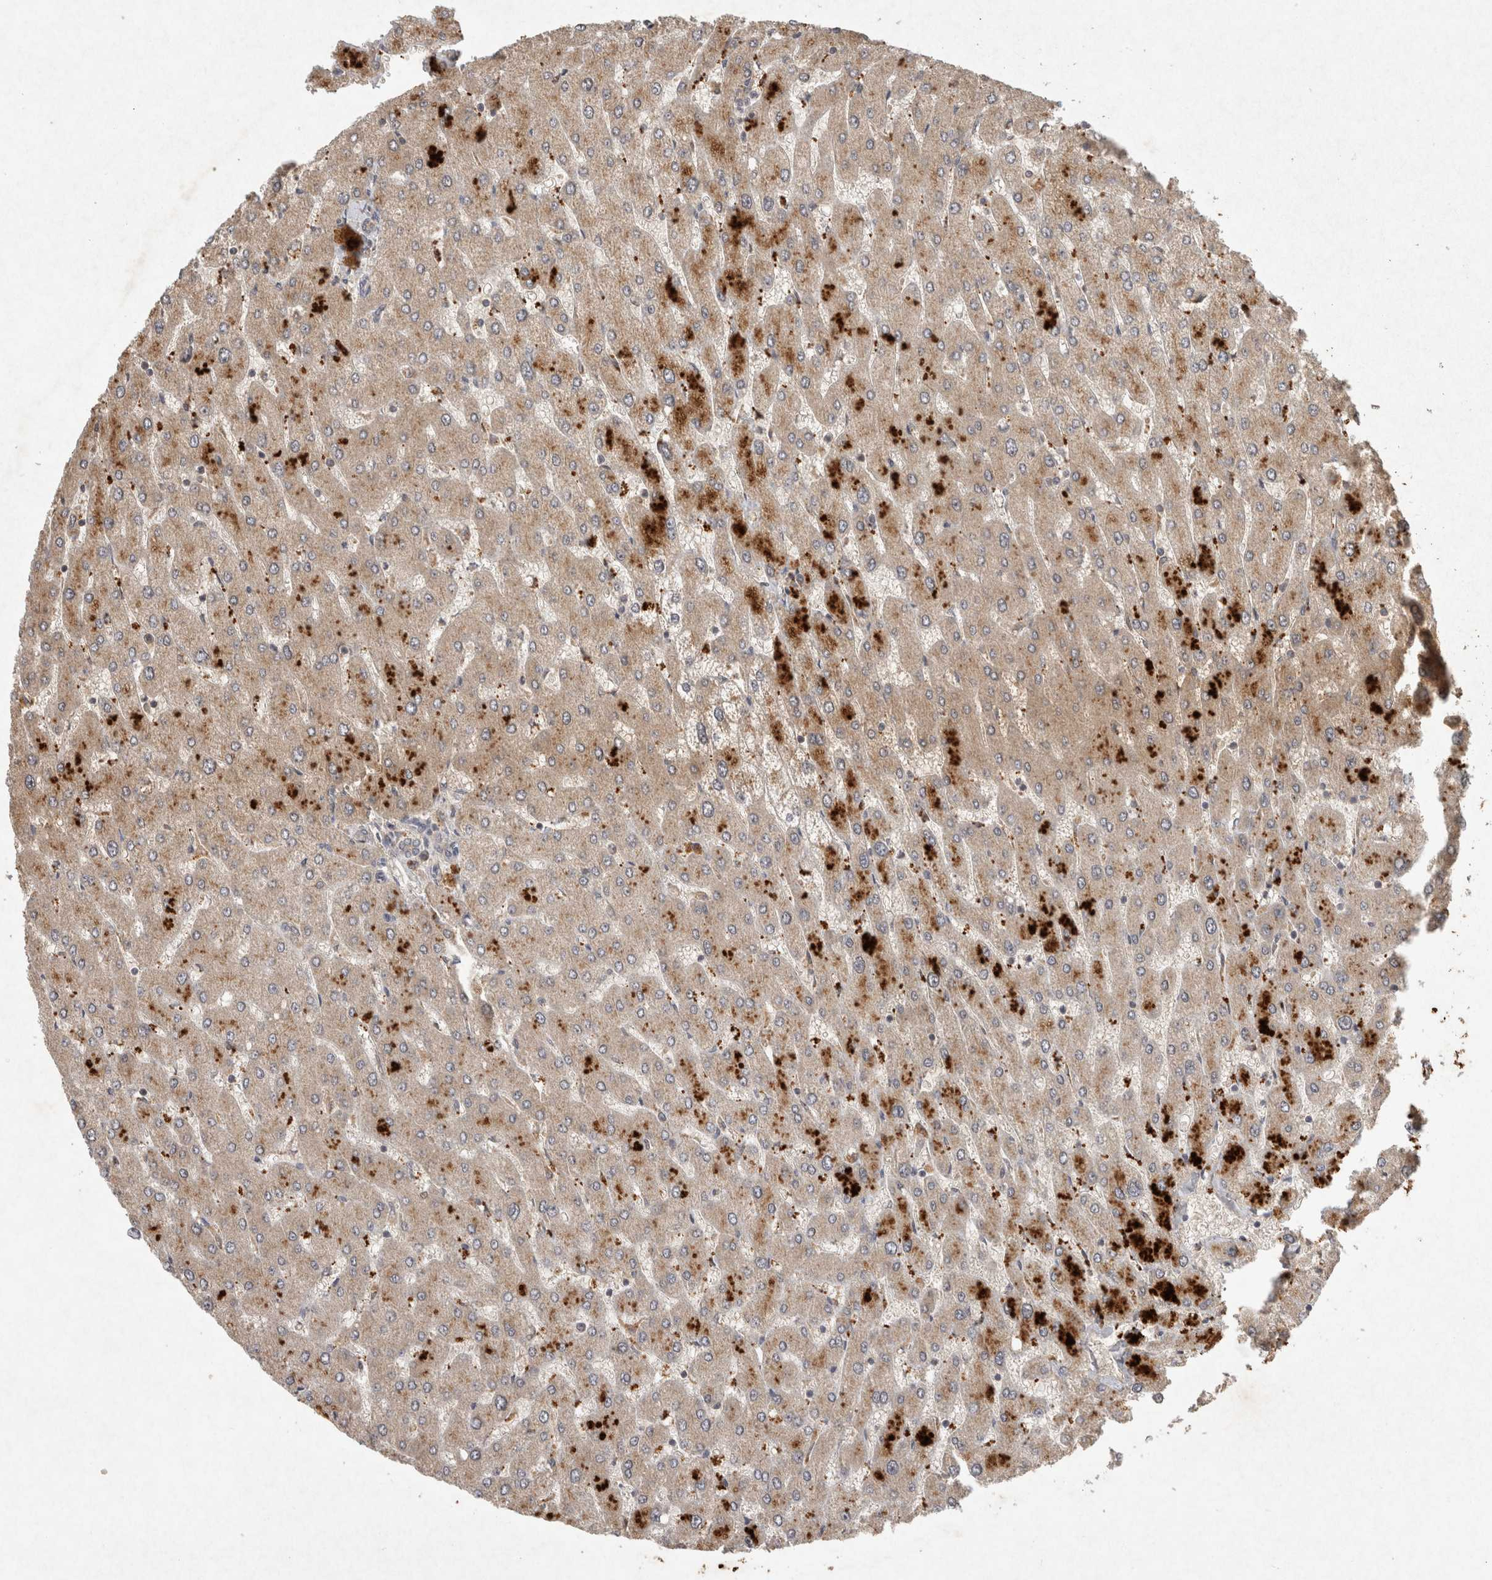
{"staining": {"intensity": "negative", "quantity": "none", "location": "none"}, "tissue": "liver", "cell_type": "Cholangiocytes", "image_type": "normal", "snomed": [{"axis": "morphology", "description": "Normal tissue, NOS"}, {"axis": "topography", "description": "Liver"}], "caption": "Cholangiocytes show no significant protein expression in benign liver. The staining is performed using DAB (3,3'-diaminobenzidine) brown chromogen with nuclei counter-stained in using hematoxylin.", "gene": "LOXL2", "patient": {"sex": "male", "age": 55}}